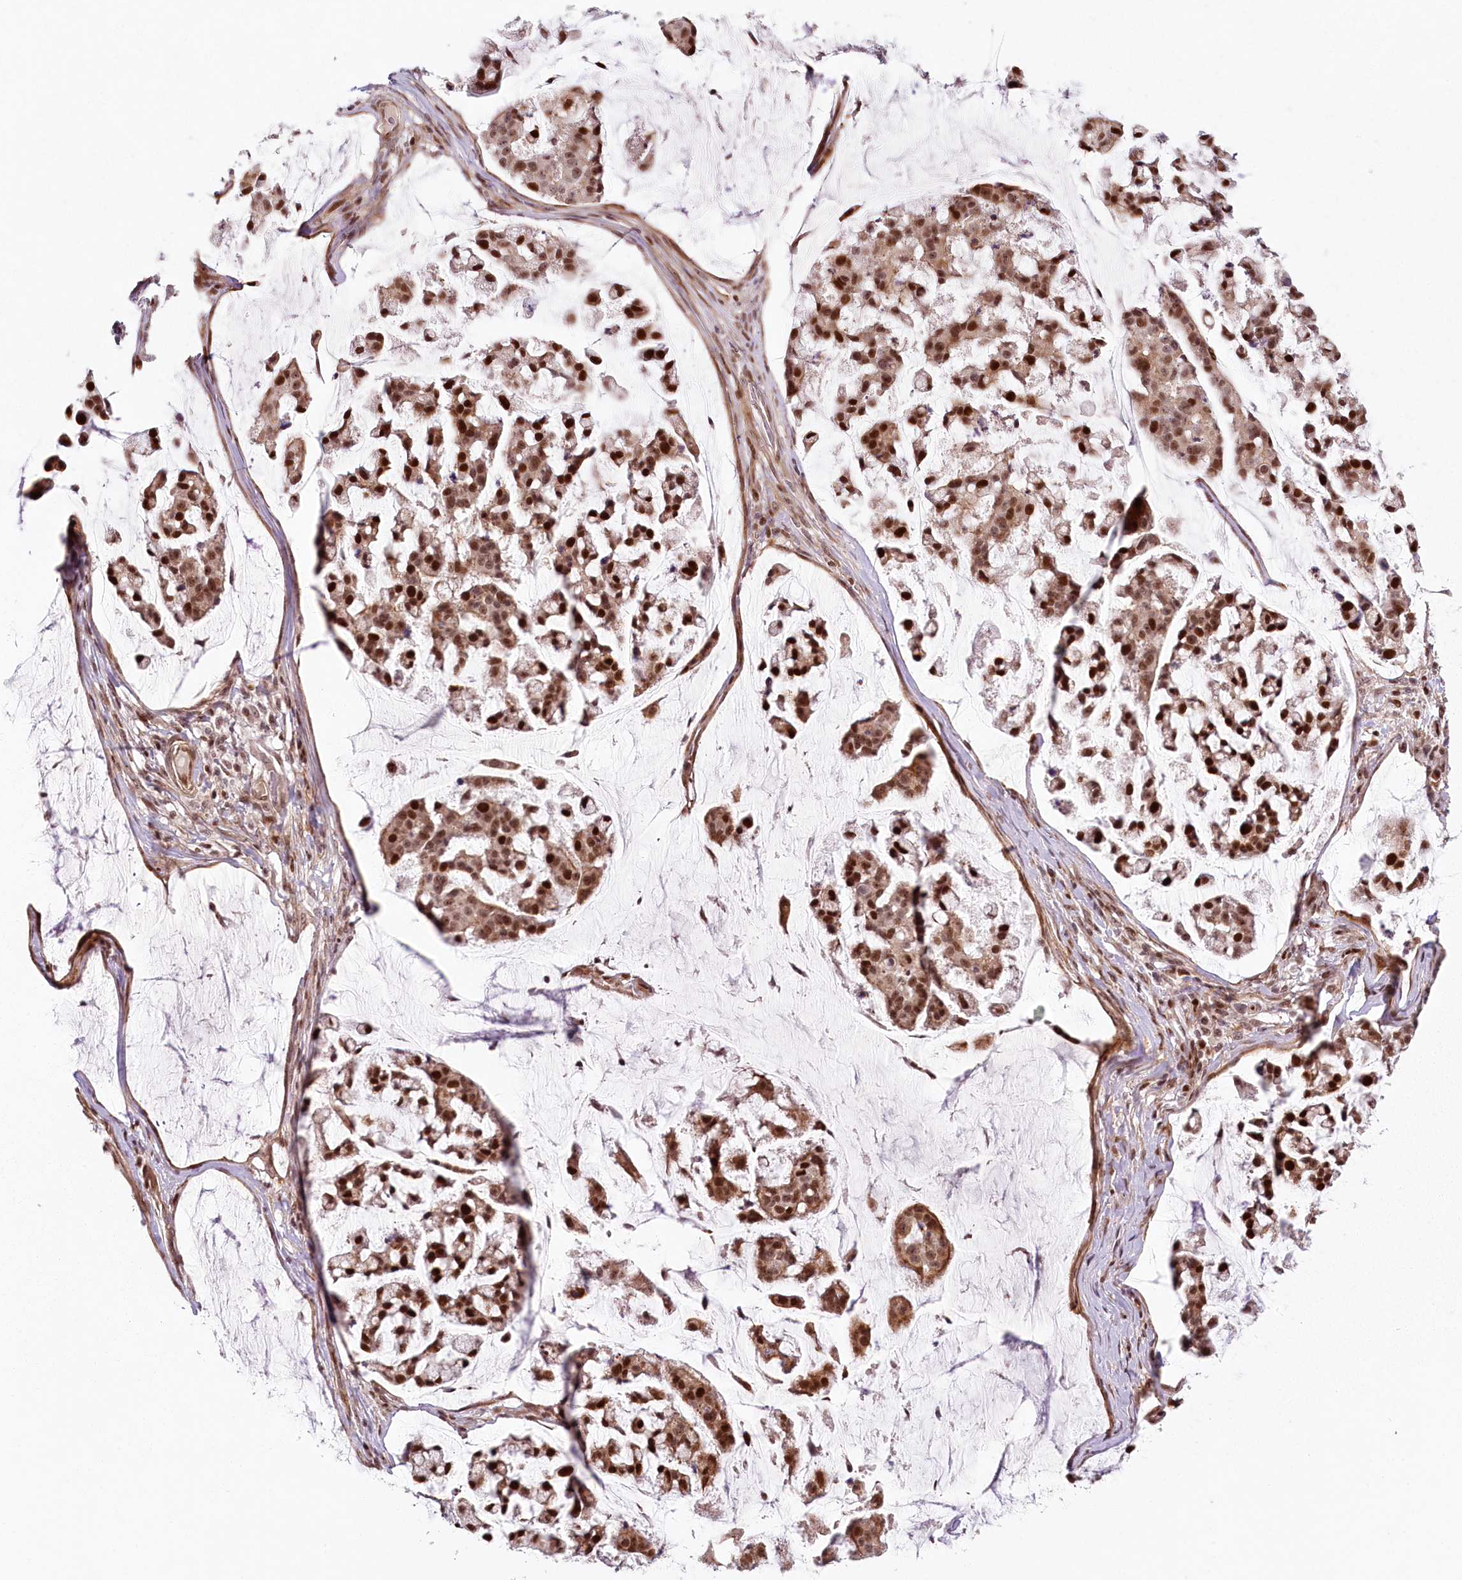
{"staining": {"intensity": "moderate", "quantity": ">75%", "location": "nuclear"}, "tissue": "stomach cancer", "cell_type": "Tumor cells", "image_type": "cancer", "snomed": [{"axis": "morphology", "description": "Adenocarcinoma, NOS"}, {"axis": "topography", "description": "Stomach, lower"}], "caption": "Protein analysis of stomach cancer (adenocarcinoma) tissue displays moderate nuclear positivity in about >75% of tumor cells.", "gene": "FAM204A", "patient": {"sex": "male", "age": 67}}